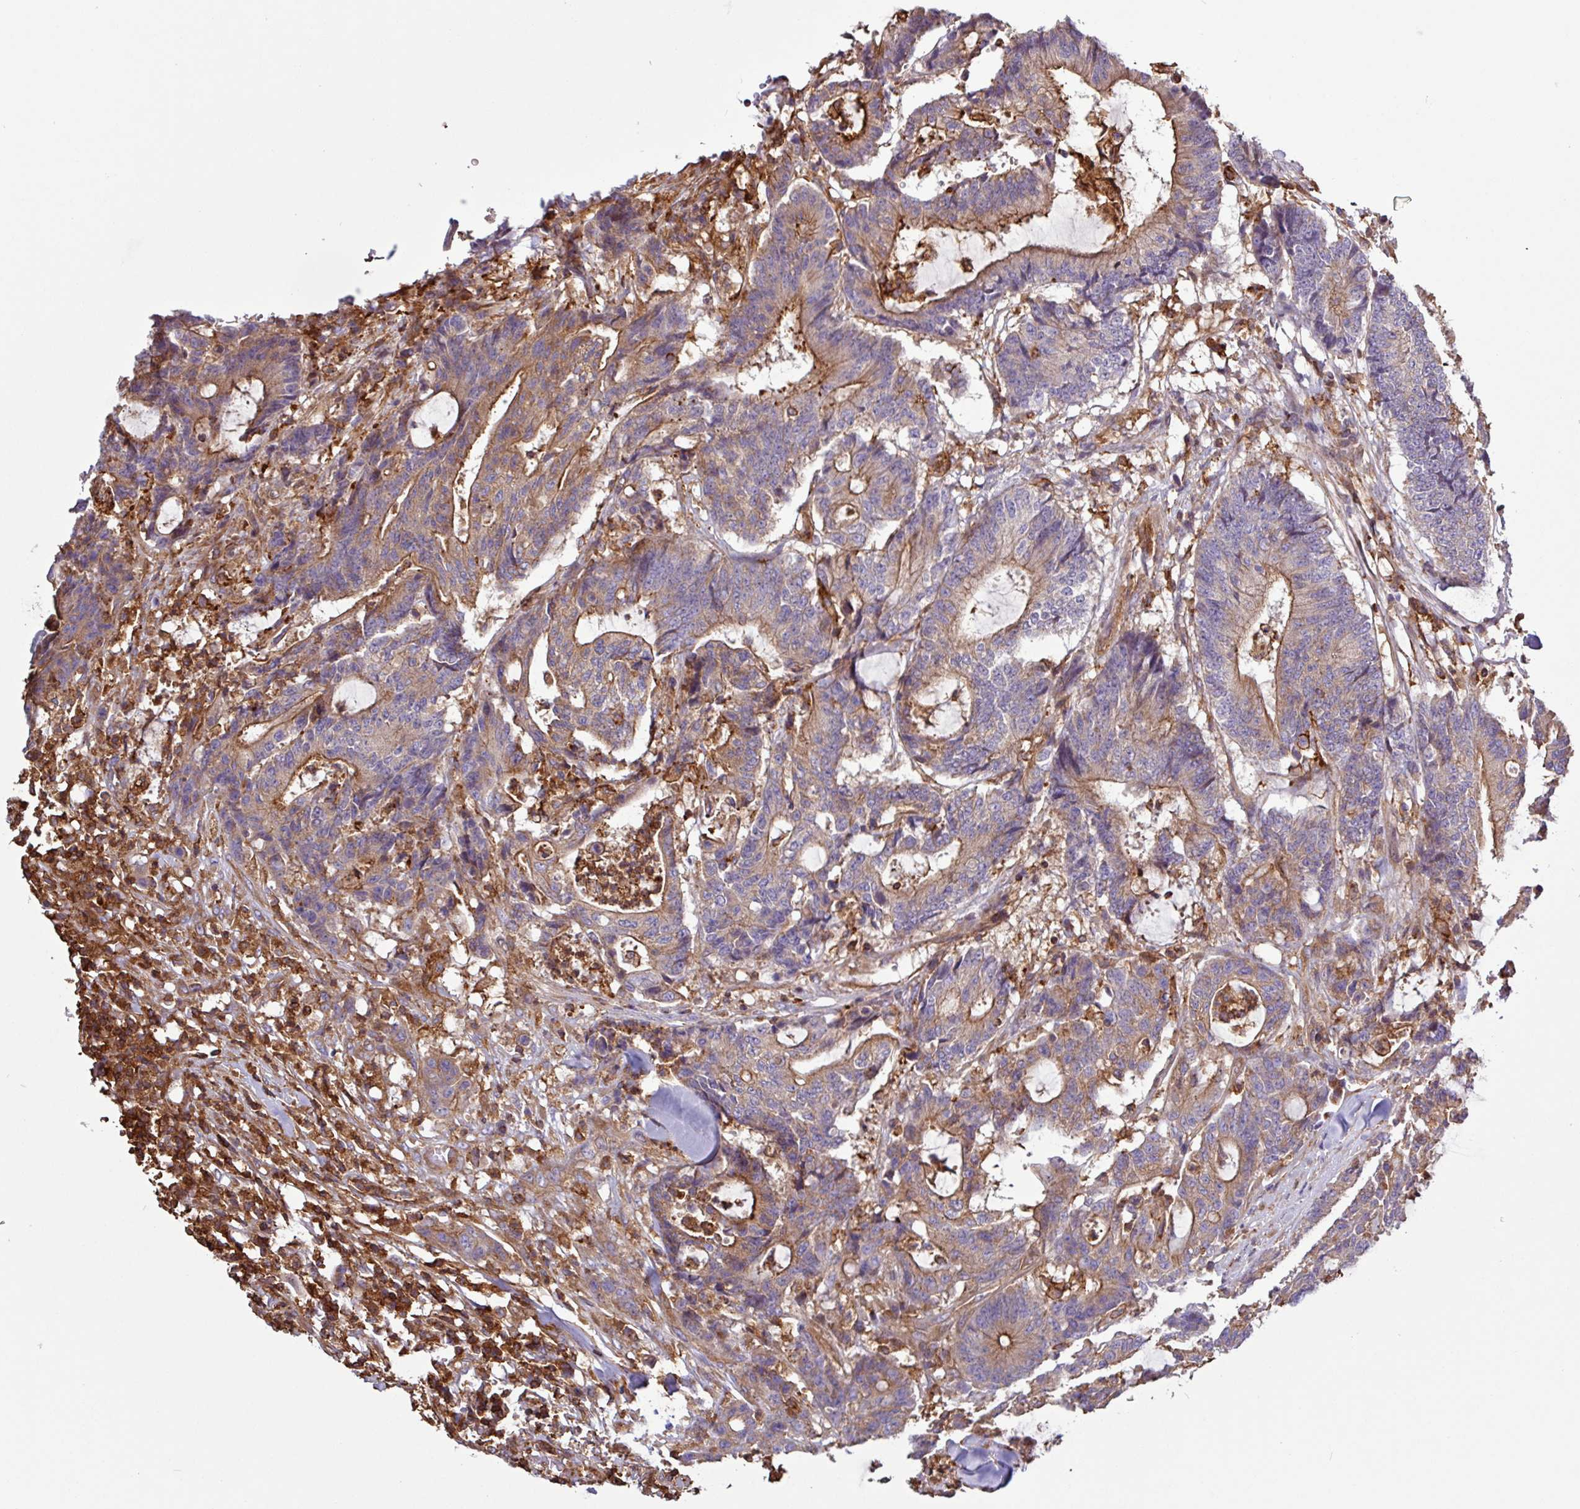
{"staining": {"intensity": "moderate", "quantity": ">75%", "location": "cytoplasmic/membranous"}, "tissue": "colorectal cancer", "cell_type": "Tumor cells", "image_type": "cancer", "snomed": [{"axis": "morphology", "description": "Adenocarcinoma, NOS"}, {"axis": "topography", "description": "Colon"}], "caption": "High-power microscopy captured an immunohistochemistry image of colorectal adenocarcinoma, revealing moderate cytoplasmic/membranous positivity in about >75% of tumor cells.", "gene": "ACTR3", "patient": {"sex": "female", "age": 84}}